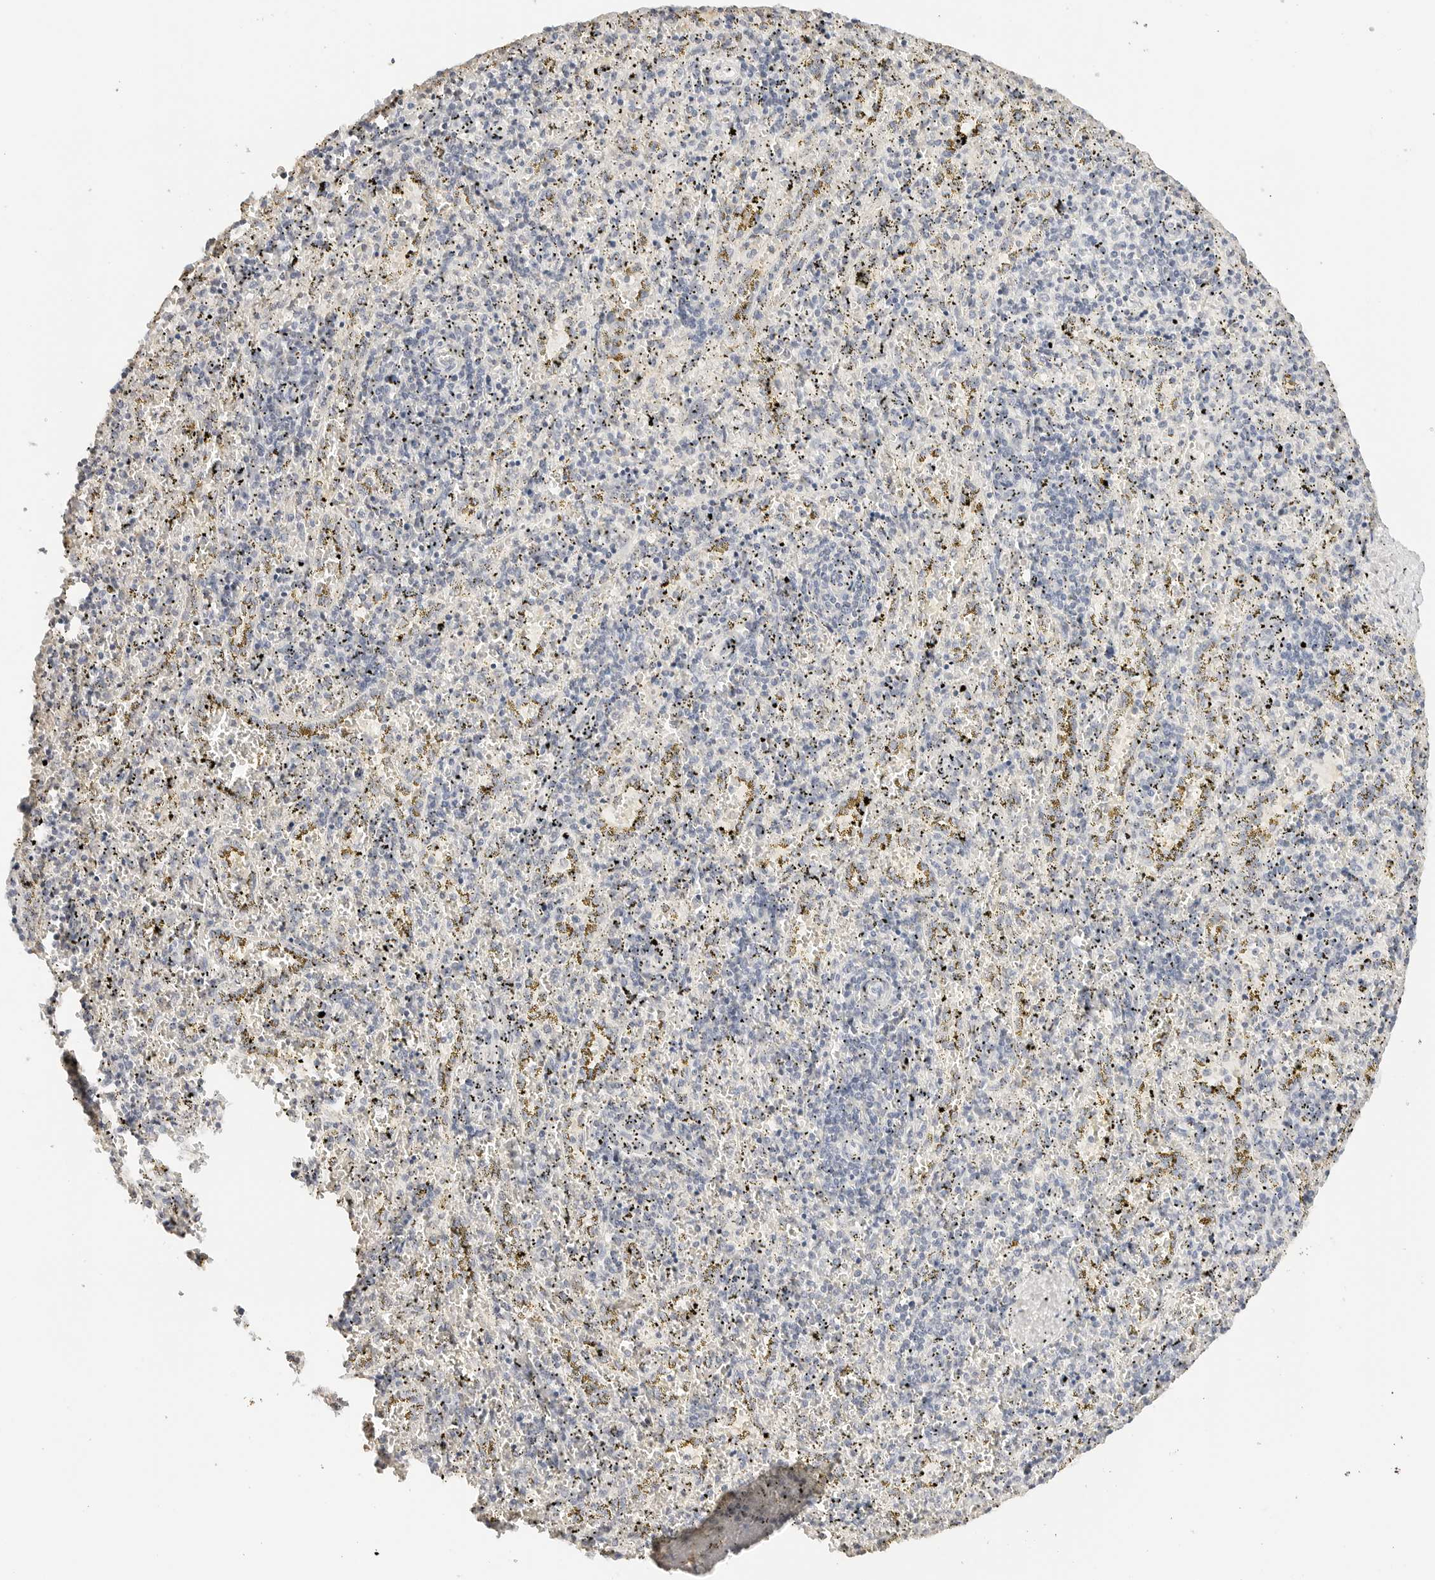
{"staining": {"intensity": "negative", "quantity": "none", "location": "none"}, "tissue": "spleen", "cell_type": "Cells in red pulp", "image_type": "normal", "snomed": [{"axis": "morphology", "description": "Normal tissue, NOS"}, {"axis": "topography", "description": "Spleen"}], "caption": "Spleen stained for a protein using immunohistochemistry reveals no positivity cells in red pulp.", "gene": "PCDH19", "patient": {"sex": "male", "age": 11}}